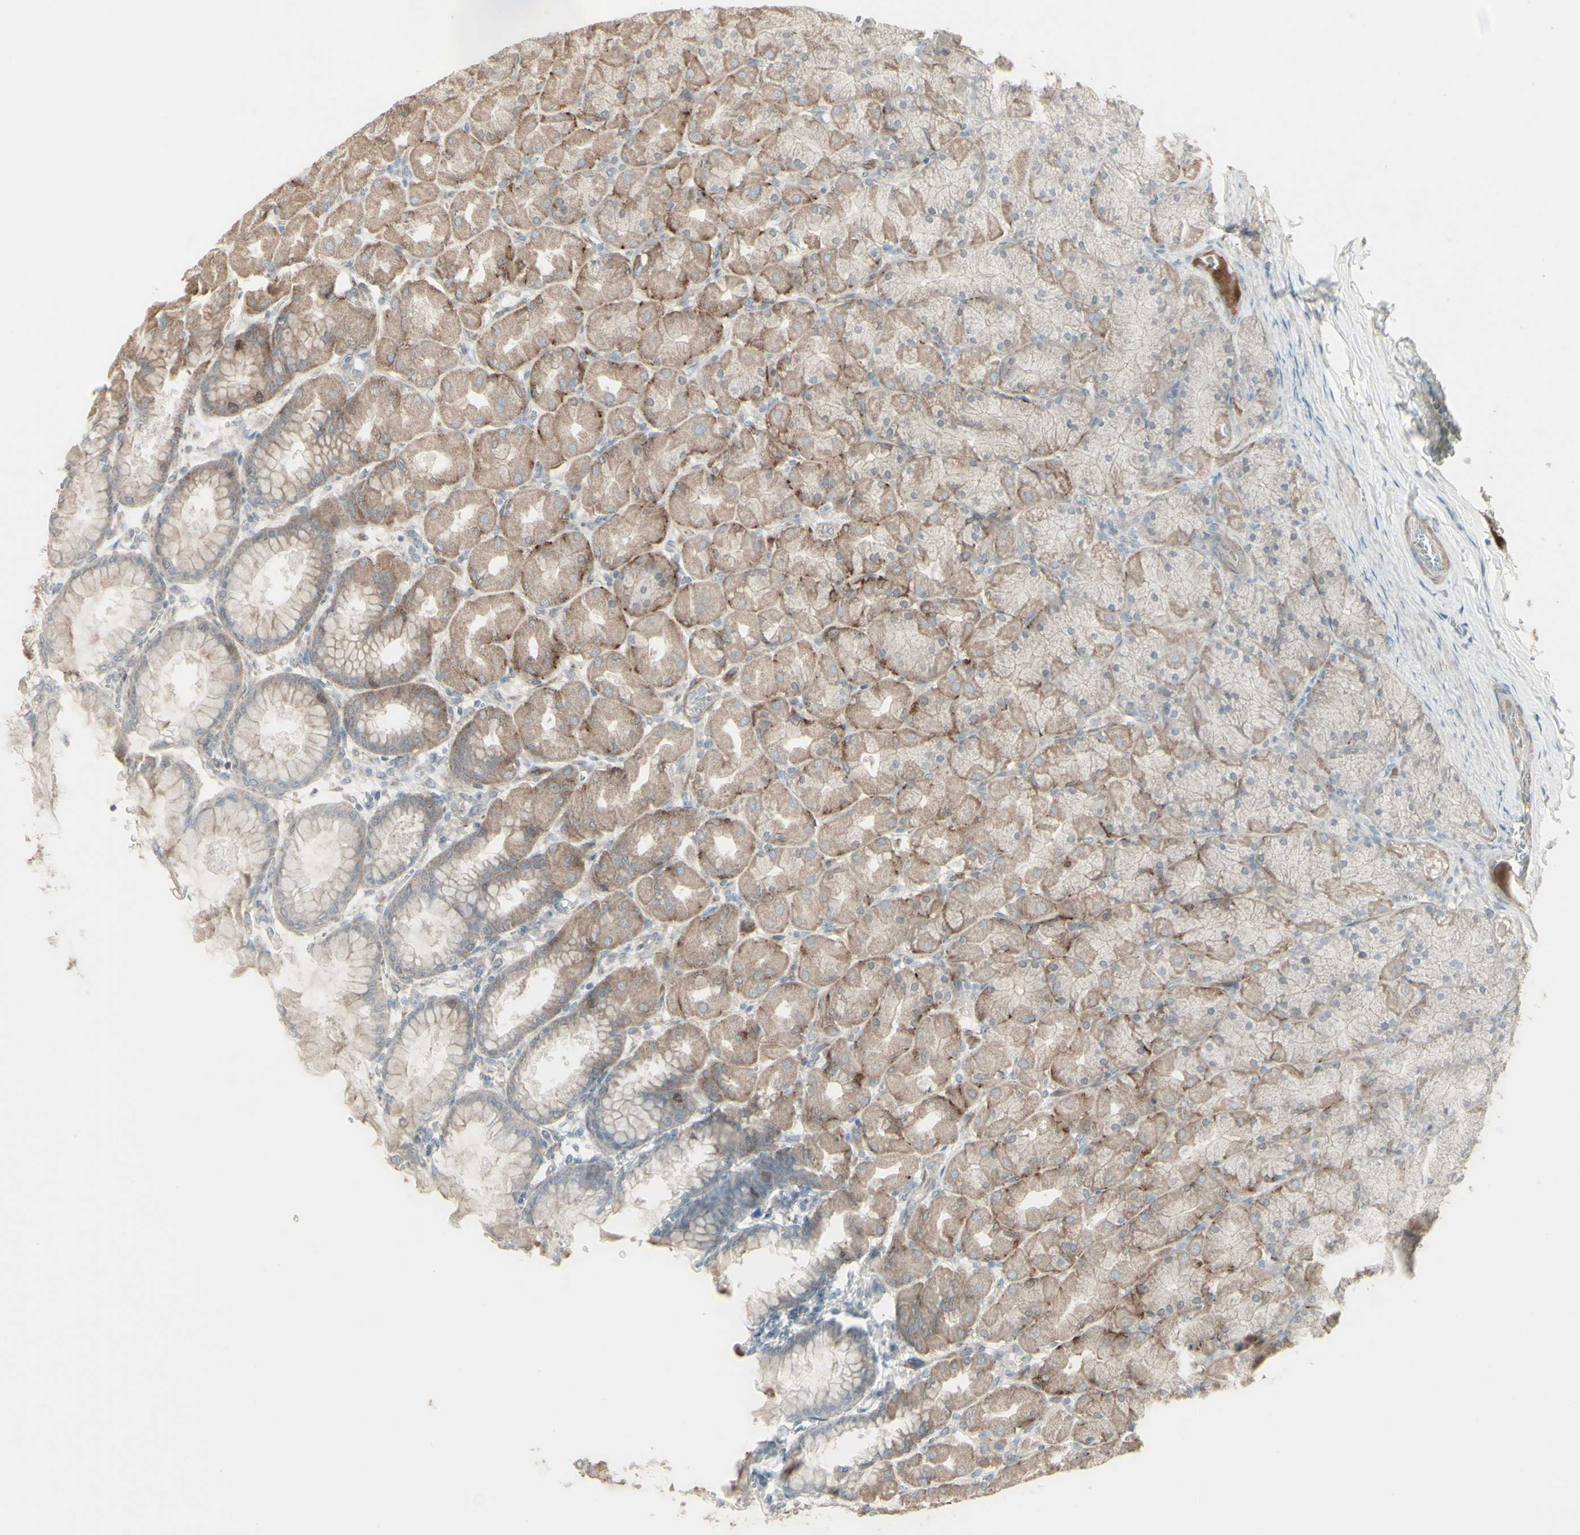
{"staining": {"intensity": "weak", "quantity": ">75%", "location": "cytoplasmic/membranous,nuclear"}, "tissue": "stomach", "cell_type": "Glandular cells", "image_type": "normal", "snomed": [{"axis": "morphology", "description": "Normal tissue, NOS"}, {"axis": "topography", "description": "Stomach, upper"}], "caption": "The histopathology image shows staining of normal stomach, revealing weak cytoplasmic/membranous,nuclear protein positivity (brown color) within glandular cells.", "gene": "GMNN", "patient": {"sex": "female", "age": 56}}